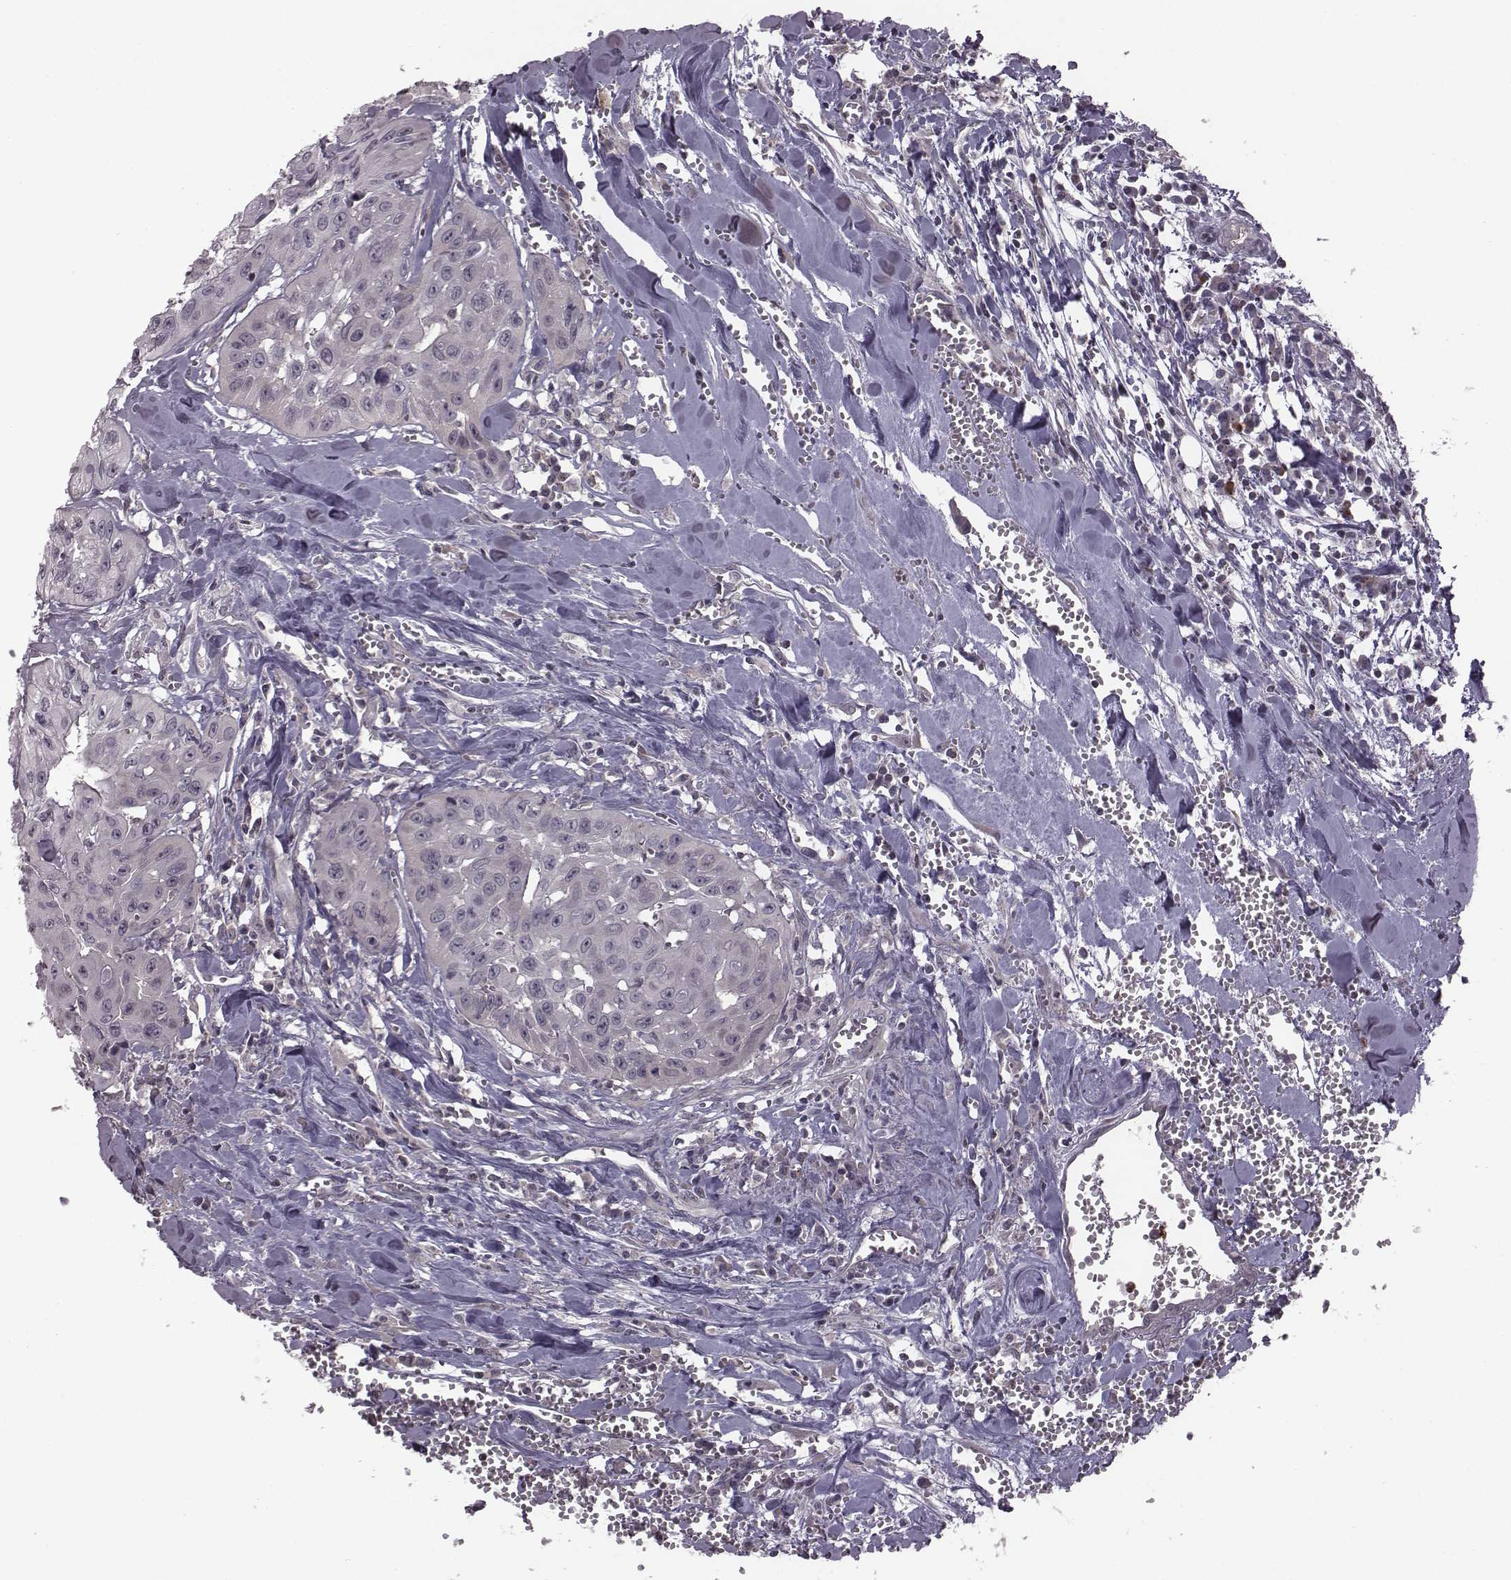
{"staining": {"intensity": "negative", "quantity": "none", "location": "none"}, "tissue": "head and neck cancer", "cell_type": "Tumor cells", "image_type": "cancer", "snomed": [{"axis": "morphology", "description": "Adenocarcinoma, NOS"}, {"axis": "topography", "description": "Head-Neck"}], "caption": "Micrograph shows no protein staining in tumor cells of head and neck adenocarcinoma tissue.", "gene": "BICDL1", "patient": {"sex": "male", "age": 73}}